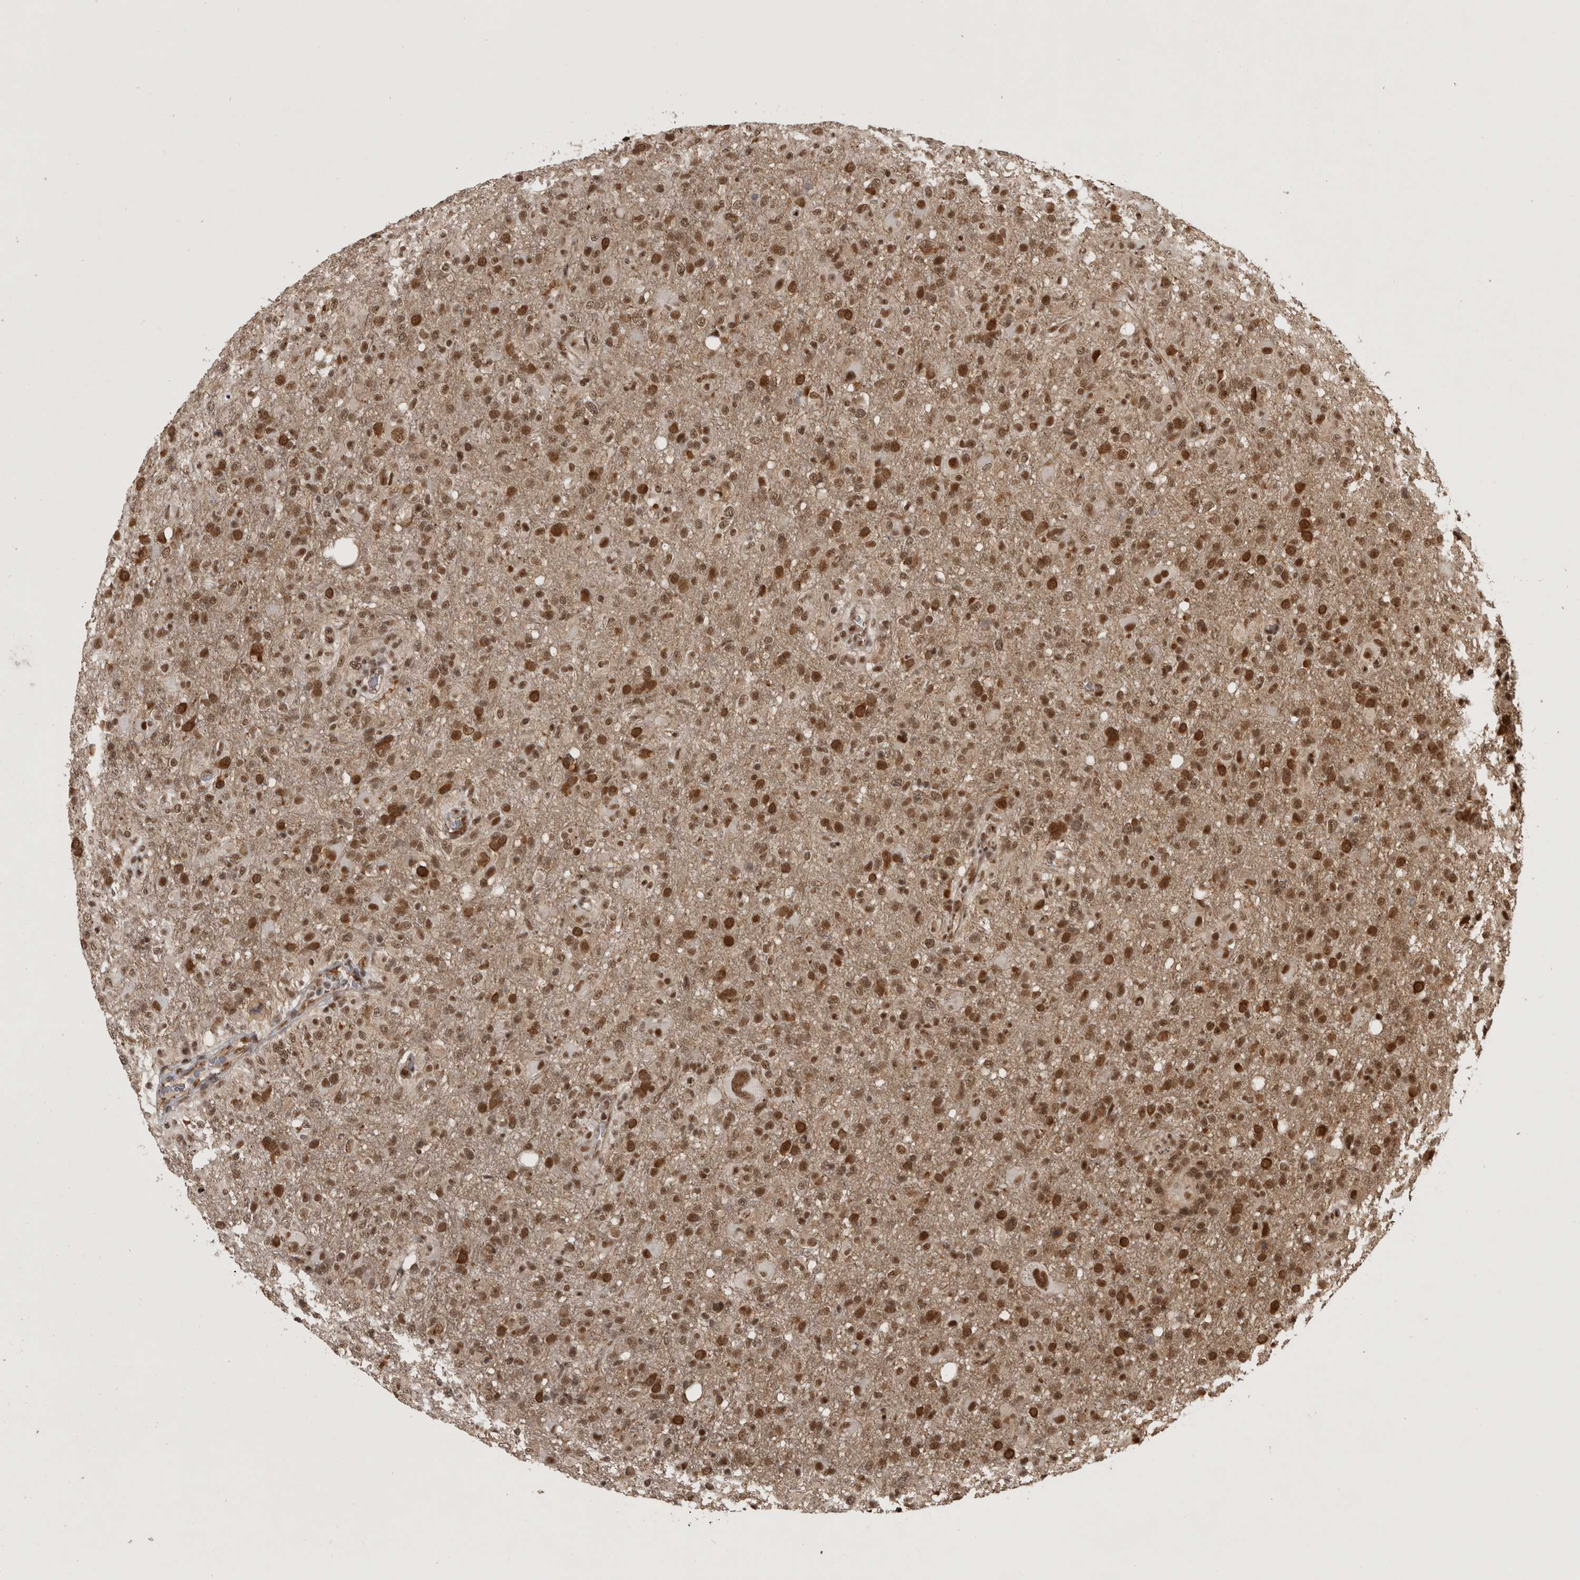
{"staining": {"intensity": "strong", "quantity": ">75%", "location": "nuclear"}, "tissue": "glioma", "cell_type": "Tumor cells", "image_type": "cancer", "snomed": [{"axis": "morphology", "description": "Glioma, malignant, High grade"}, {"axis": "topography", "description": "Brain"}], "caption": "A histopathology image of human malignant glioma (high-grade) stained for a protein displays strong nuclear brown staining in tumor cells.", "gene": "CBLL1", "patient": {"sex": "female", "age": 57}}